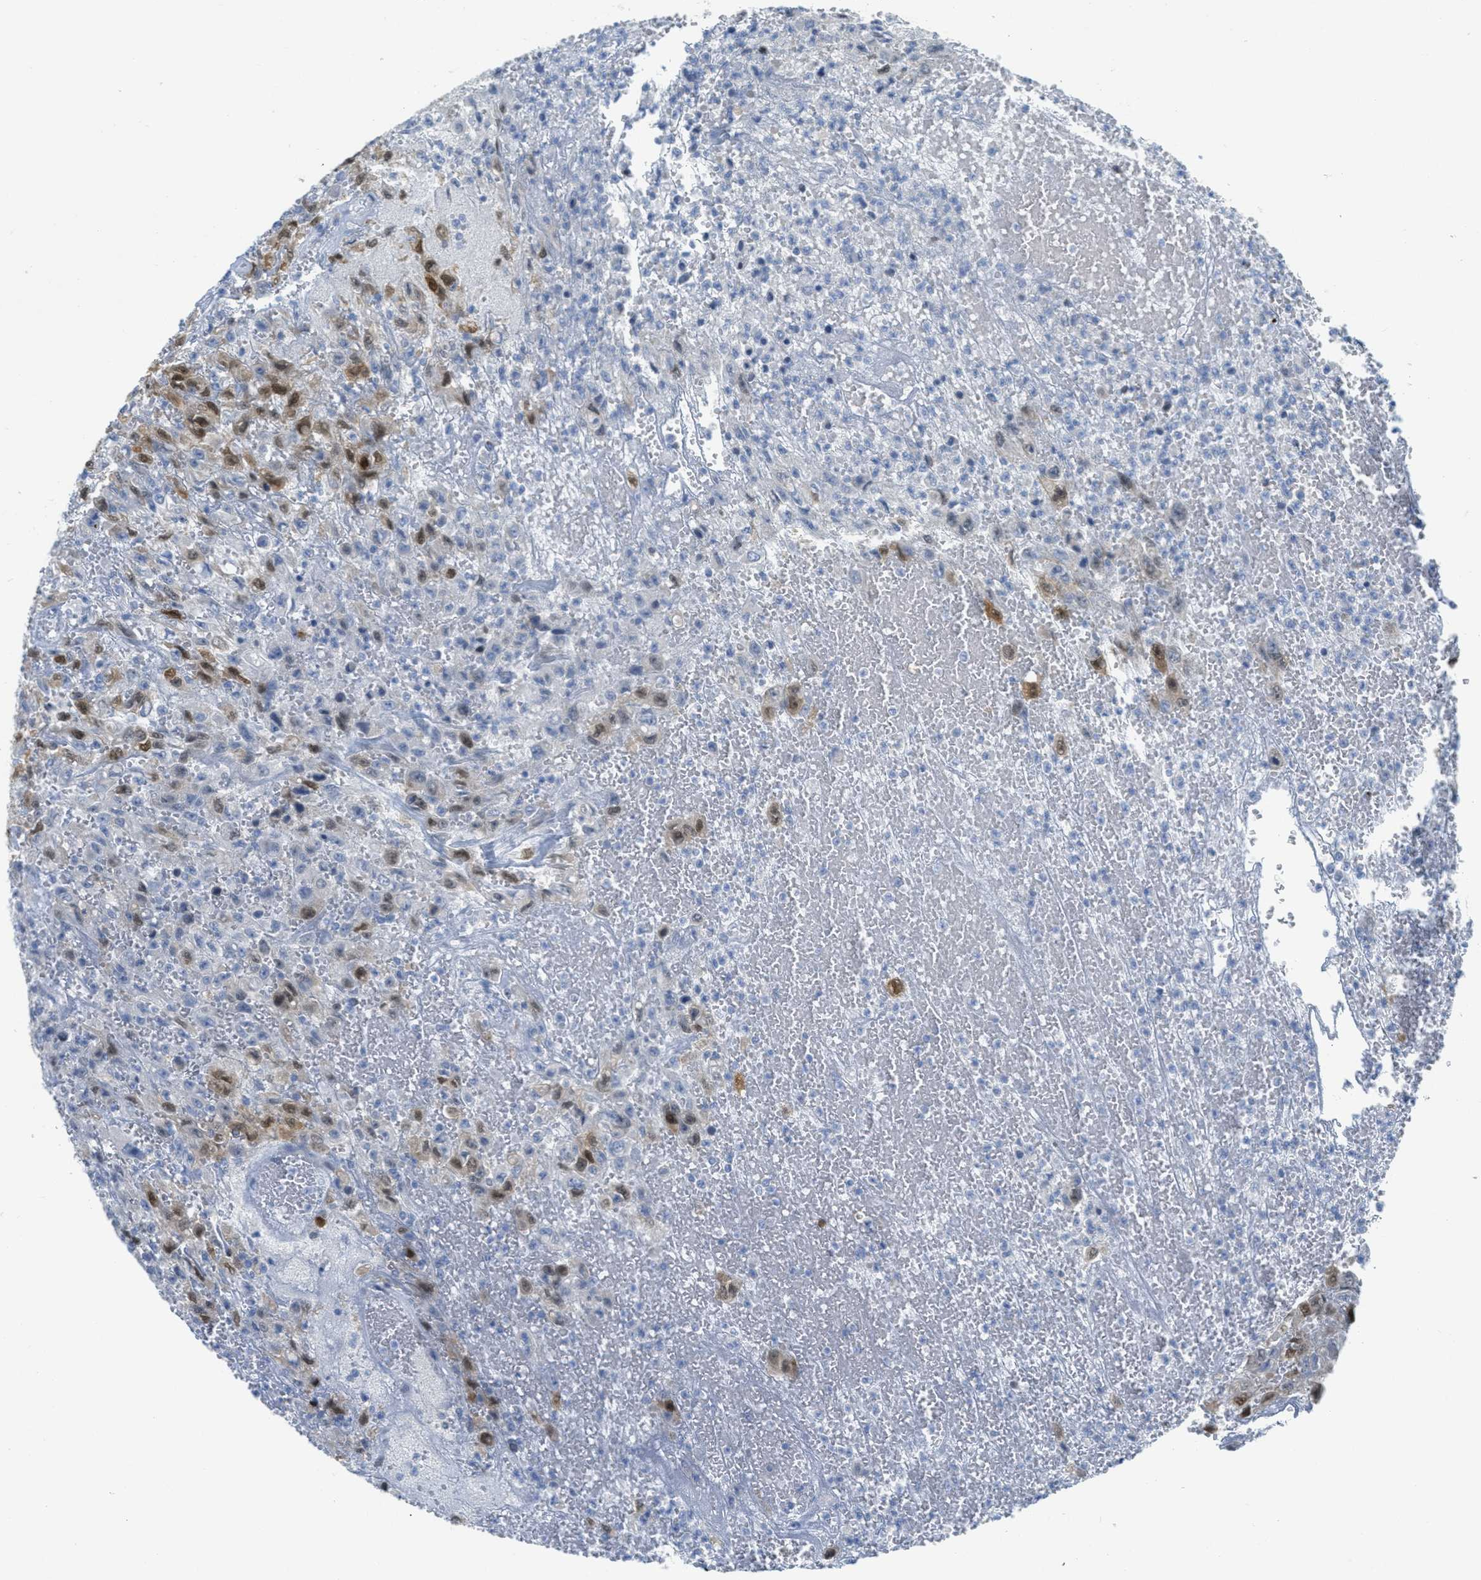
{"staining": {"intensity": "strong", "quantity": ">75%", "location": "cytoplasmic/membranous,nuclear"}, "tissue": "urothelial cancer", "cell_type": "Tumor cells", "image_type": "cancer", "snomed": [{"axis": "morphology", "description": "Urothelial carcinoma, High grade"}, {"axis": "topography", "description": "Urinary bladder"}], "caption": "A high amount of strong cytoplasmic/membranous and nuclear expression is identified in about >75% of tumor cells in urothelial cancer tissue.", "gene": "ORC6", "patient": {"sex": "male", "age": 46}}